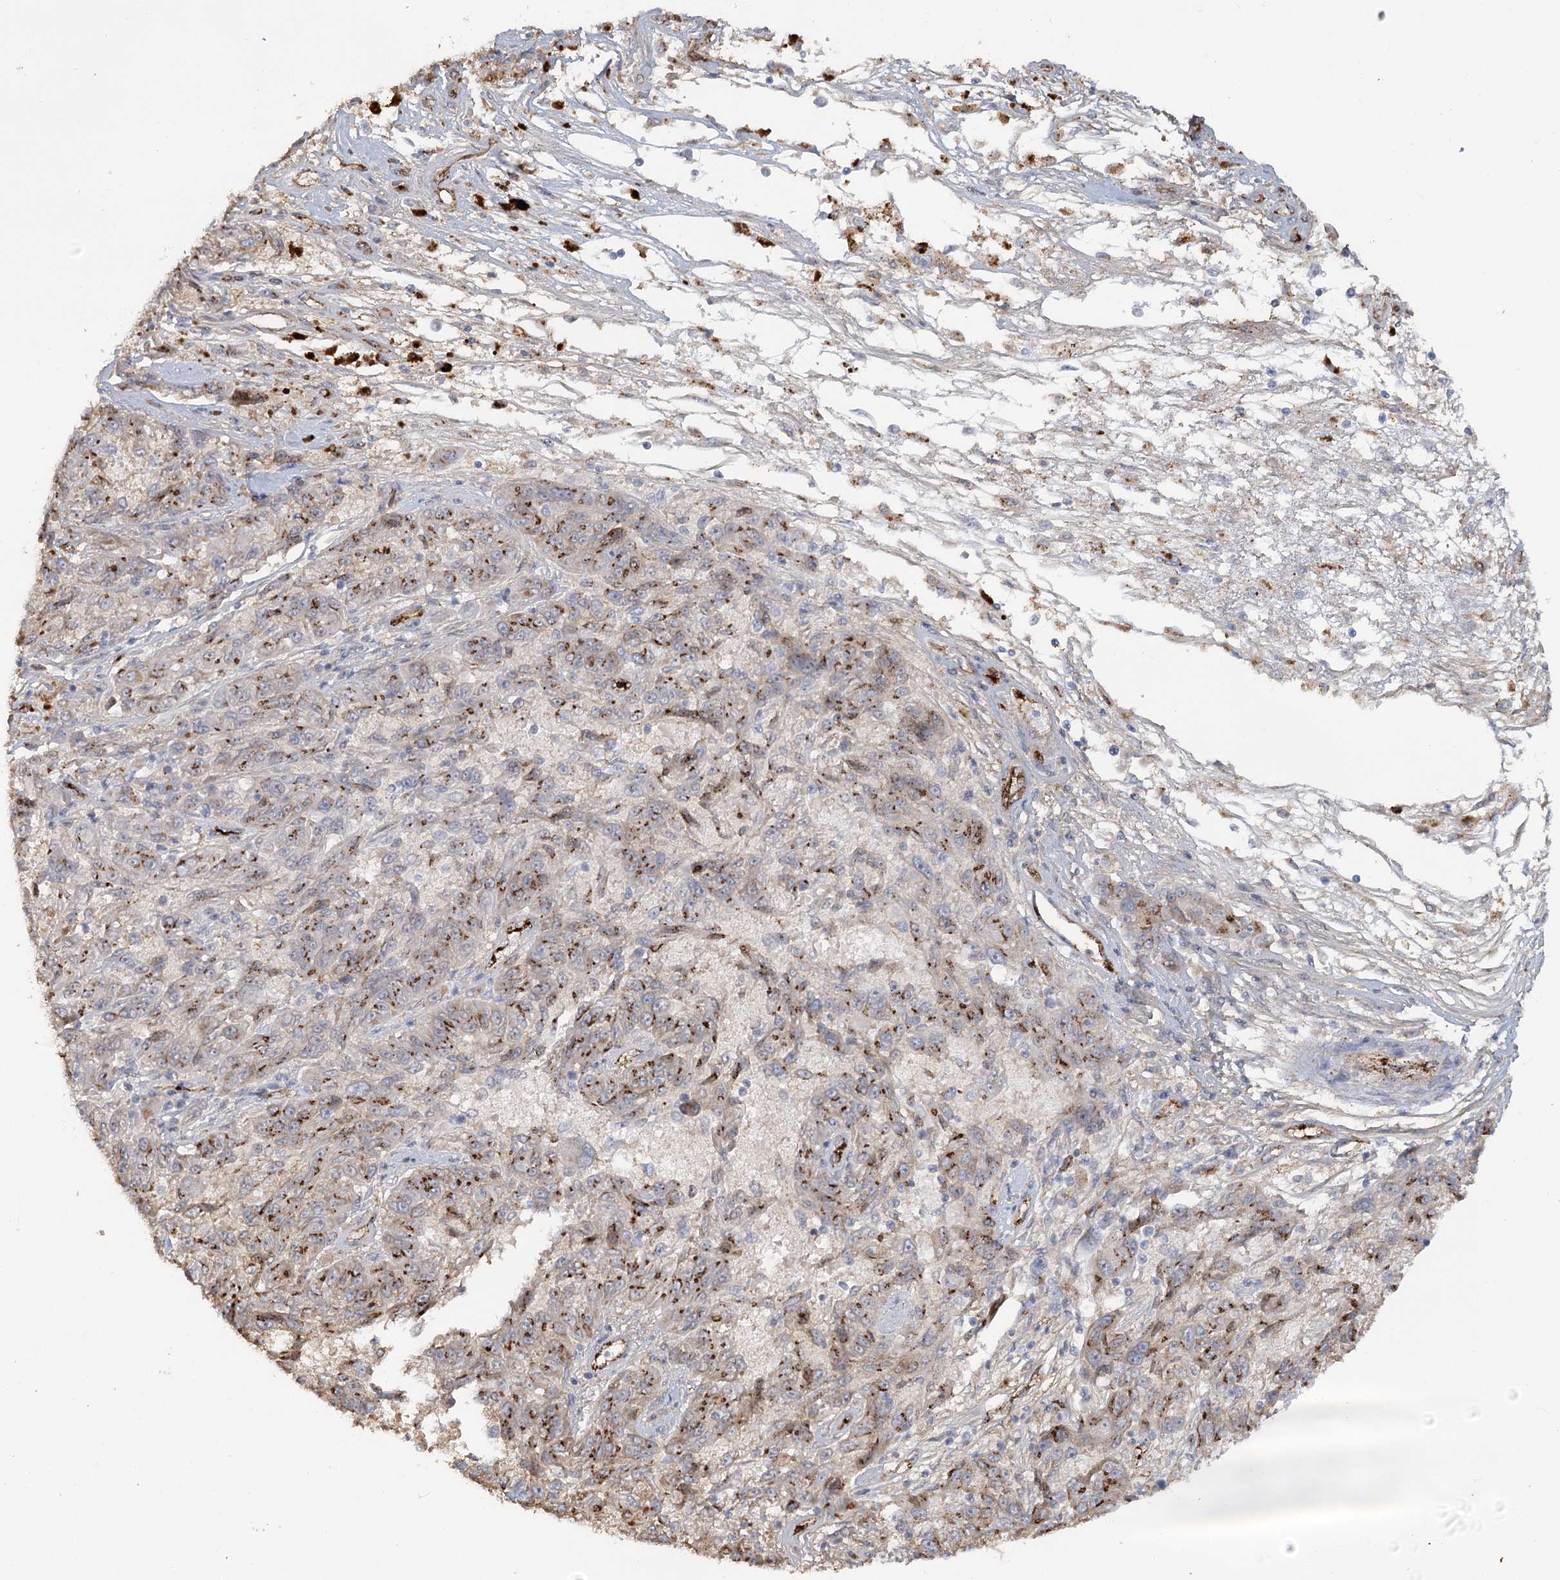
{"staining": {"intensity": "moderate", "quantity": ">75%", "location": "cytoplasmic/membranous,nuclear"}, "tissue": "melanoma", "cell_type": "Tumor cells", "image_type": "cancer", "snomed": [{"axis": "morphology", "description": "Malignant melanoma, NOS"}, {"axis": "topography", "description": "Skin"}], "caption": "Moderate cytoplasmic/membranous and nuclear staining is seen in about >75% of tumor cells in malignant melanoma.", "gene": "KBTBD4", "patient": {"sex": "male", "age": 53}}